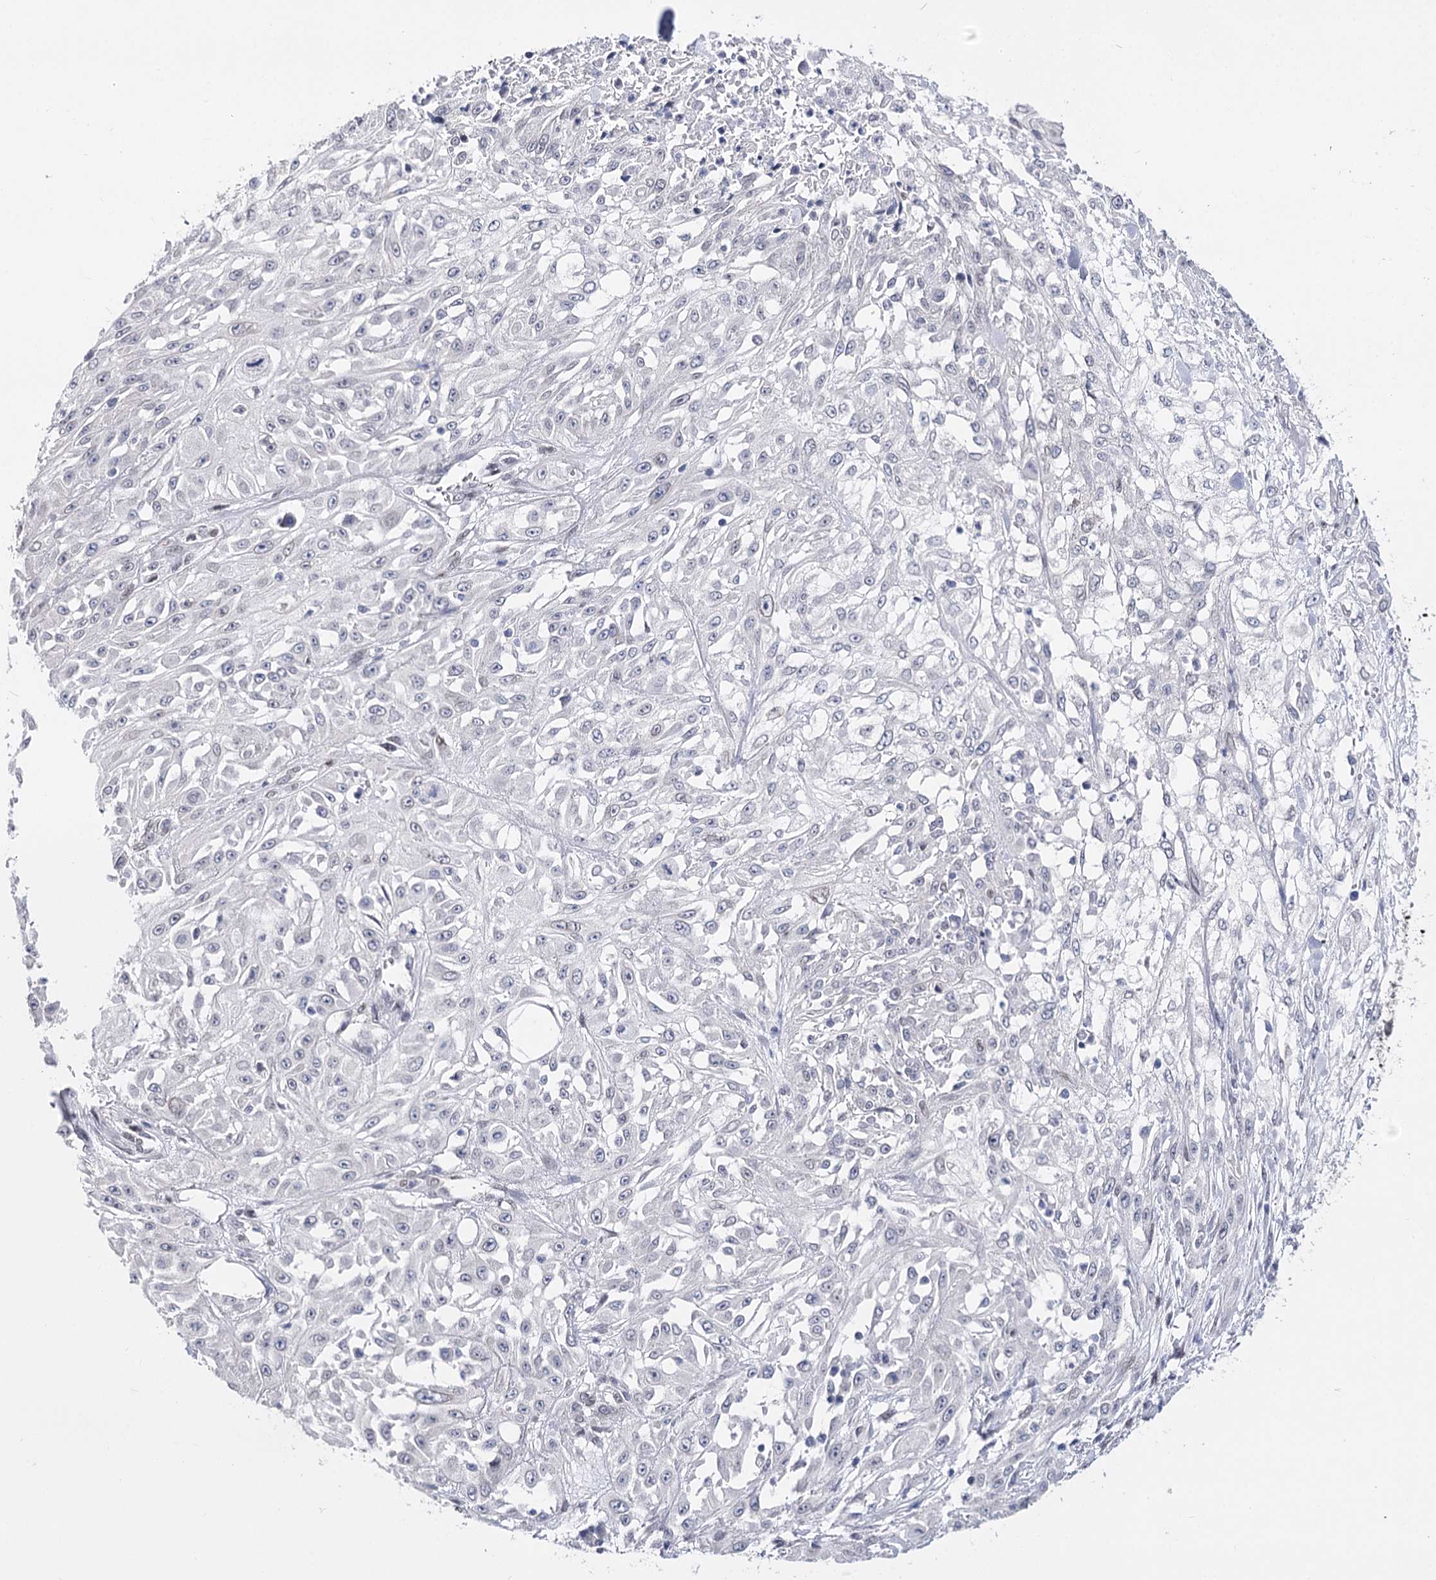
{"staining": {"intensity": "negative", "quantity": "none", "location": "none"}, "tissue": "skin cancer", "cell_type": "Tumor cells", "image_type": "cancer", "snomed": [{"axis": "morphology", "description": "Squamous cell carcinoma, NOS"}, {"axis": "morphology", "description": "Squamous cell carcinoma, metastatic, NOS"}, {"axis": "topography", "description": "Skin"}, {"axis": "topography", "description": "Lymph node"}], "caption": "This micrograph is of squamous cell carcinoma (skin) stained with immunohistochemistry (IHC) to label a protein in brown with the nuclei are counter-stained blue. There is no expression in tumor cells. The staining was performed using DAB to visualize the protein expression in brown, while the nuclei were stained in blue with hematoxylin (Magnification: 20x).", "gene": "TMEM201", "patient": {"sex": "male", "age": 75}}